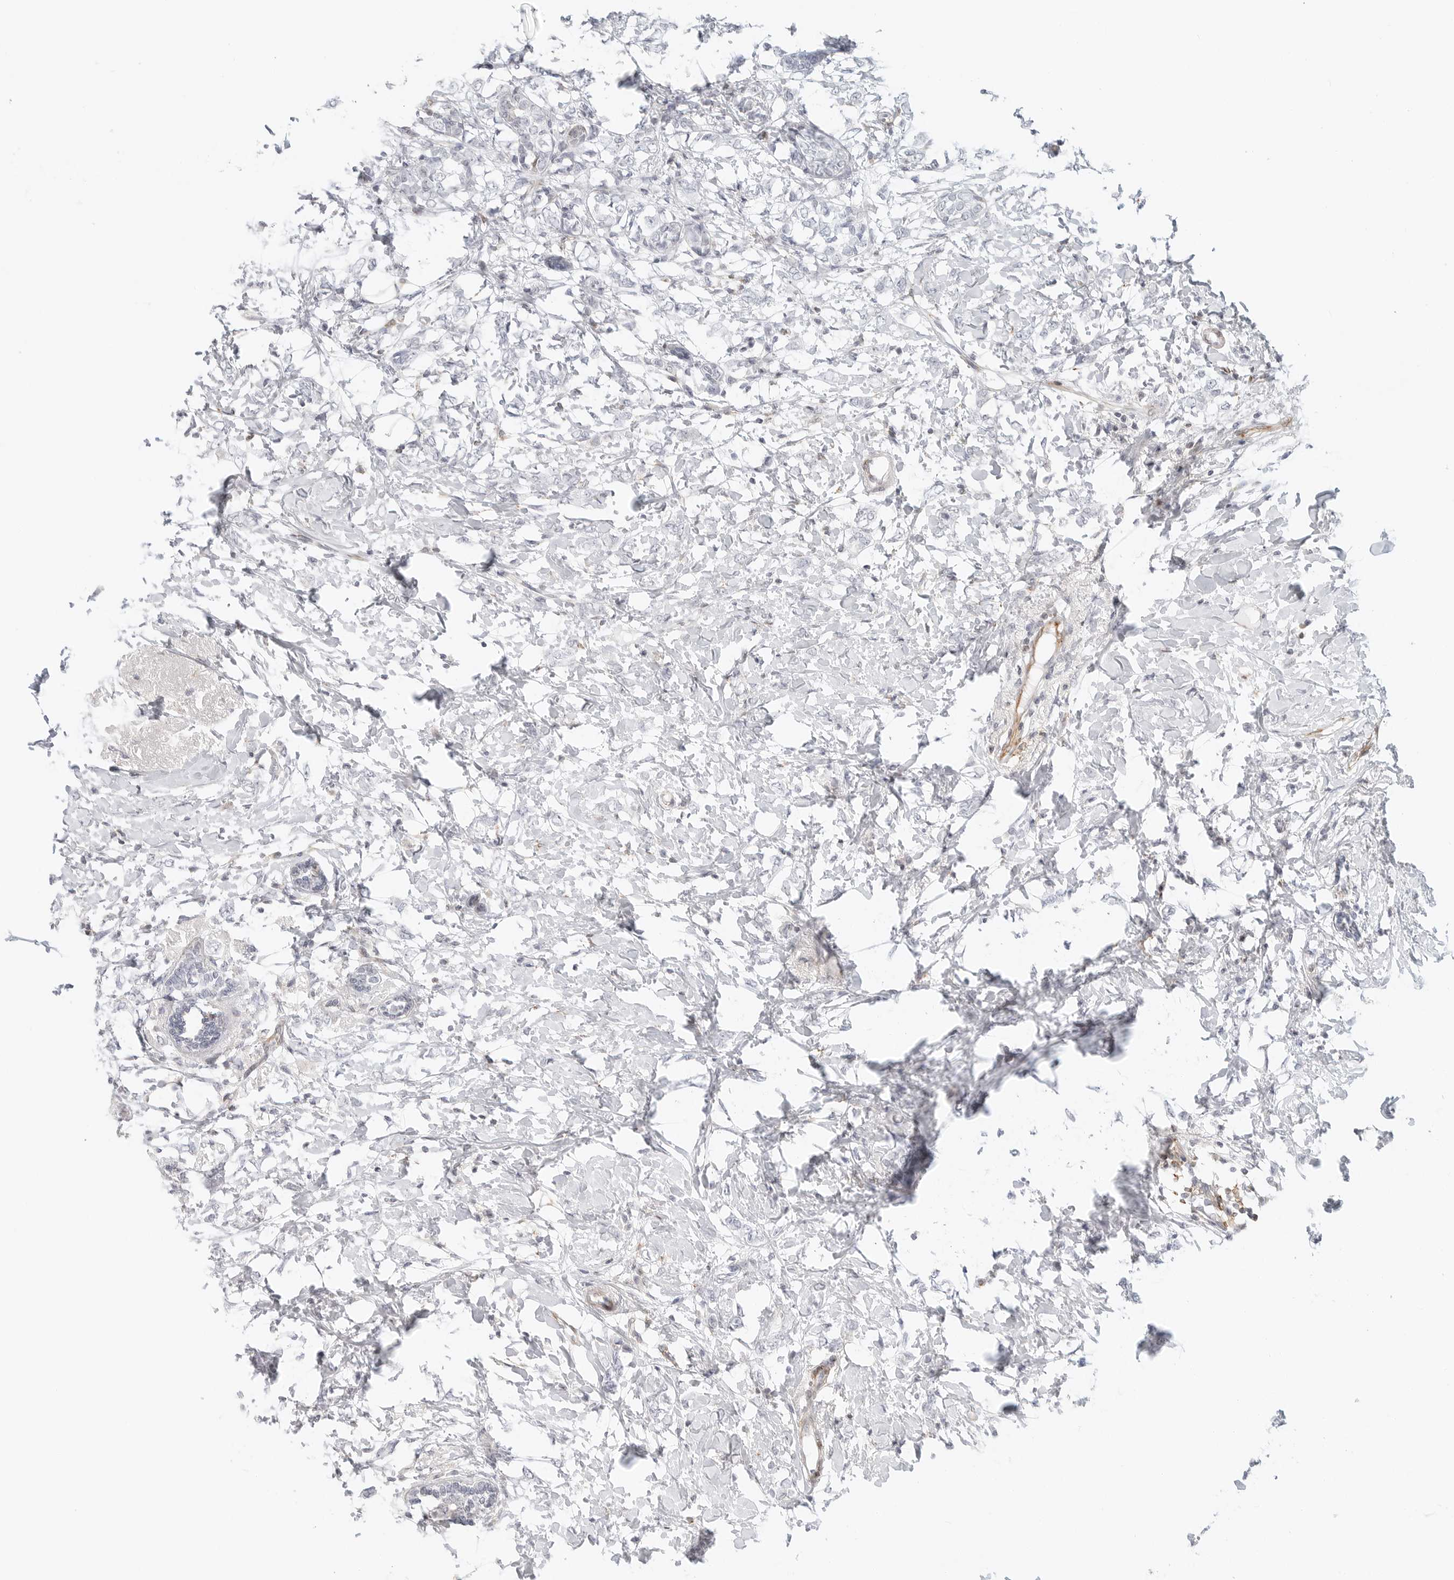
{"staining": {"intensity": "negative", "quantity": "none", "location": "none"}, "tissue": "breast cancer", "cell_type": "Tumor cells", "image_type": "cancer", "snomed": [{"axis": "morphology", "description": "Normal tissue, NOS"}, {"axis": "morphology", "description": "Lobular carcinoma"}, {"axis": "topography", "description": "Breast"}], "caption": "Tumor cells are negative for protein expression in human breast lobular carcinoma.", "gene": "C1QTNF1", "patient": {"sex": "female", "age": 47}}